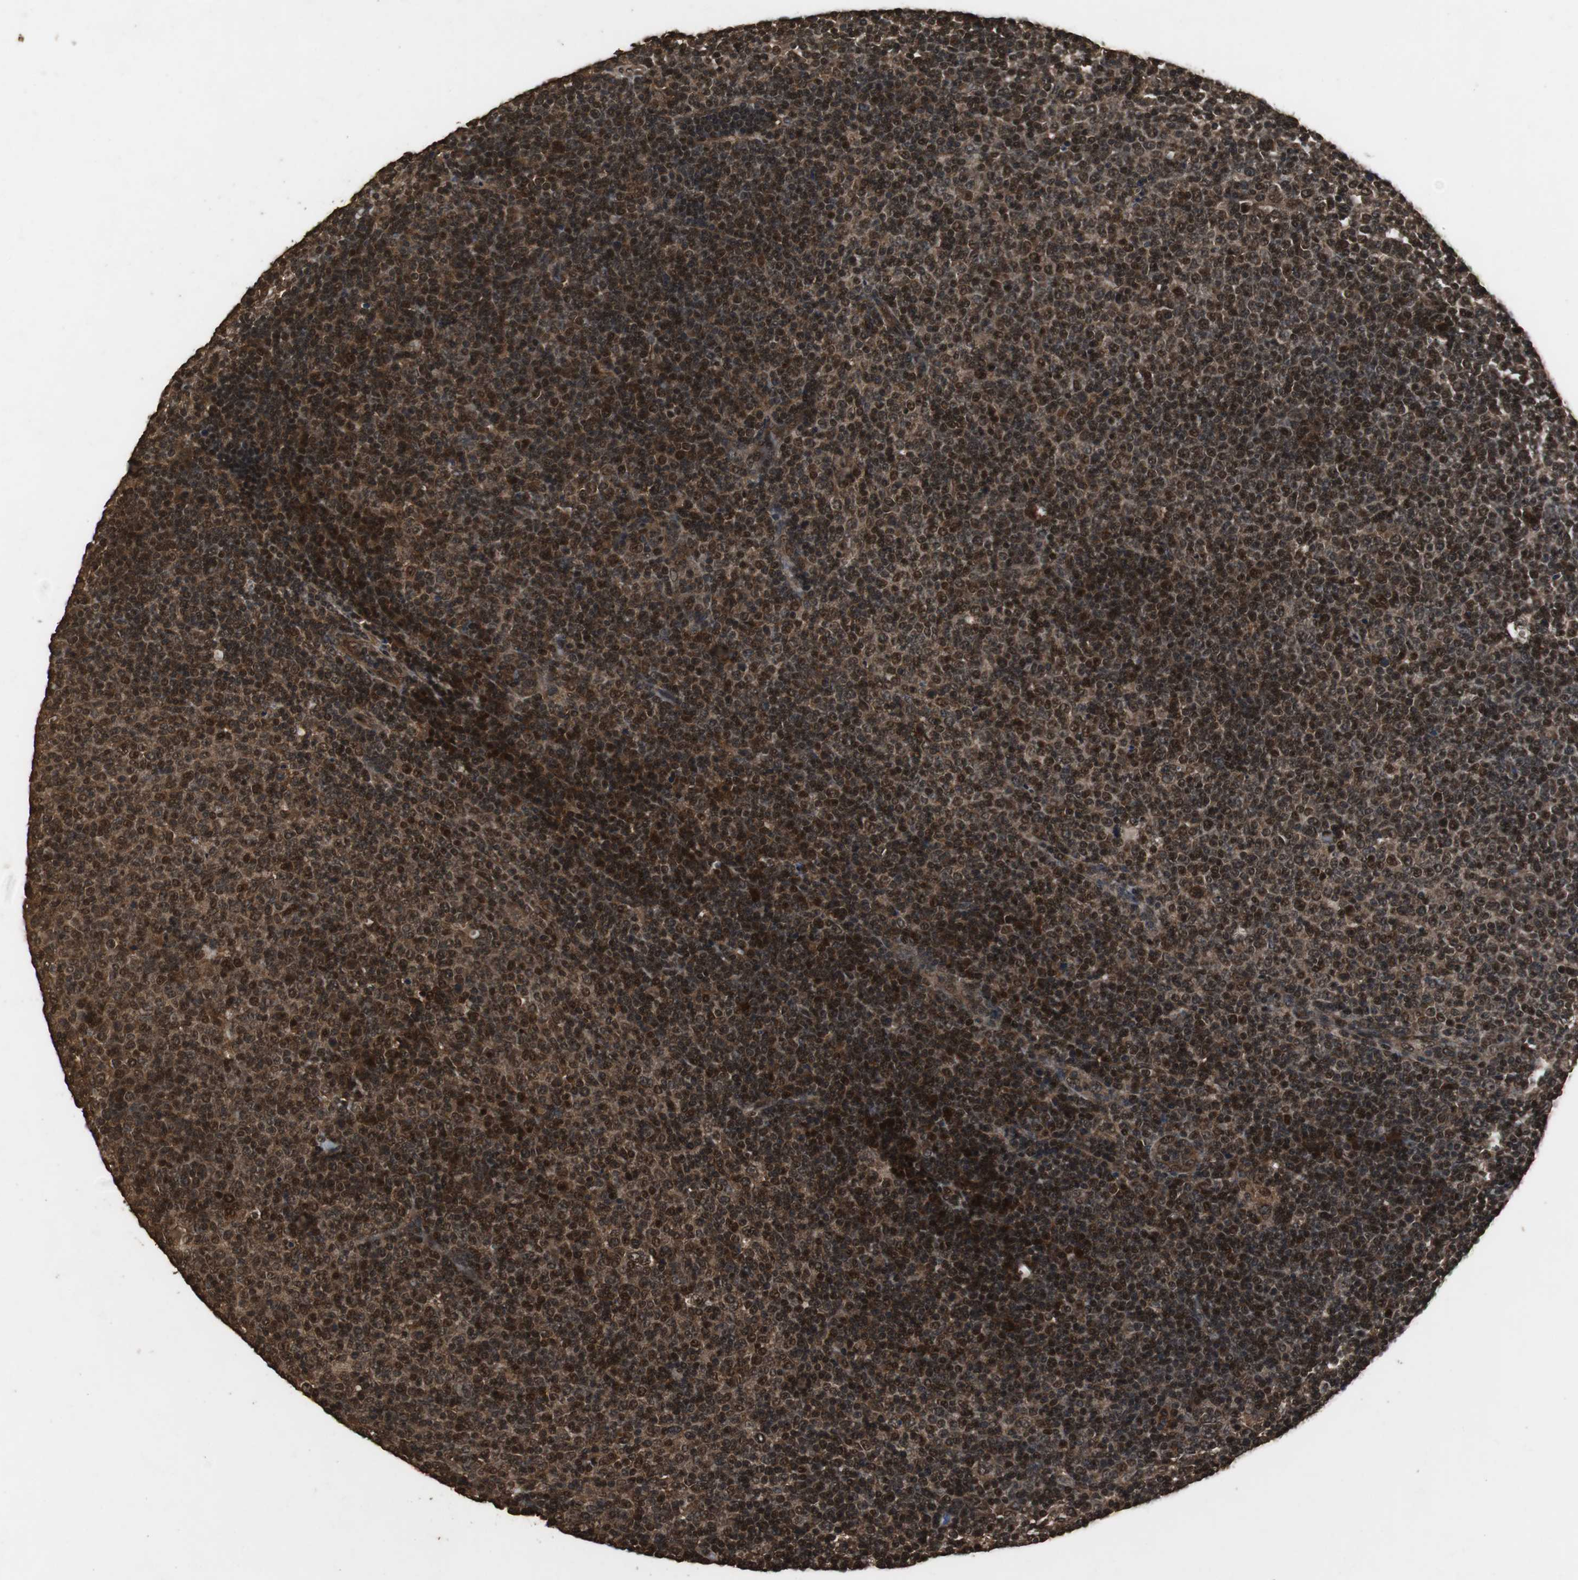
{"staining": {"intensity": "strong", "quantity": ">75%", "location": "cytoplasmic/membranous,nuclear"}, "tissue": "lymphoma", "cell_type": "Tumor cells", "image_type": "cancer", "snomed": [{"axis": "morphology", "description": "Malignant lymphoma, non-Hodgkin's type, Low grade"}, {"axis": "topography", "description": "Lymph node"}], "caption": "Low-grade malignant lymphoma, non-Hodgkin's type was stained to show a protein in brown. There is high levels of strong cytoplasmic/membranous and nuclear expression in about >75% of tumor cells.", "gene": "ZNF18", "patient": {"sex": "male", "age": 70}}